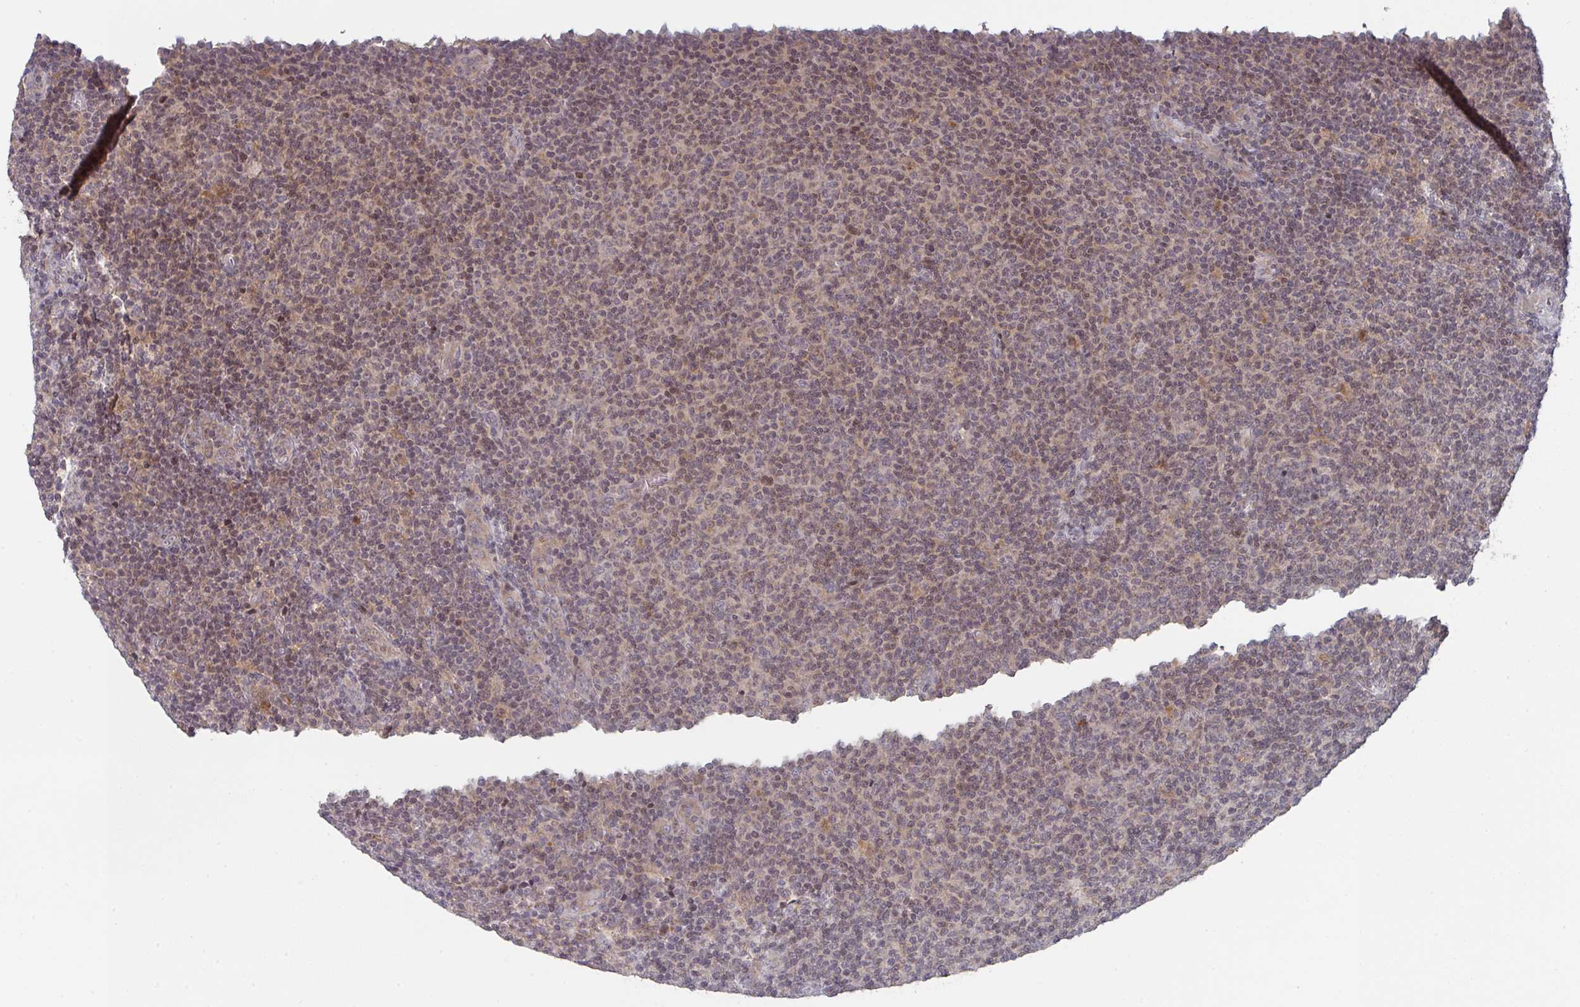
{"staining": {"intensity": "weak", "quantity": "25%-75%", "location": "nuclear"}, "tissue": "lymphoma", "cell_type": "Tumor cells", "image_type": "cancer", "snomed": [{"axis": "morphology", "description": "Malignant lymphoma, non-Hodgkin's type, Low grade"}, {"axis": "topography", "description": "Lymph node"}], "caption": "Immunohistochemical staining of human lymphoma displays low levels of weak nuclear protein positivity in about 25%-75% of tumor cells.", "gene": "DCST1", "patient": {"sex": "male", "age": 66}}